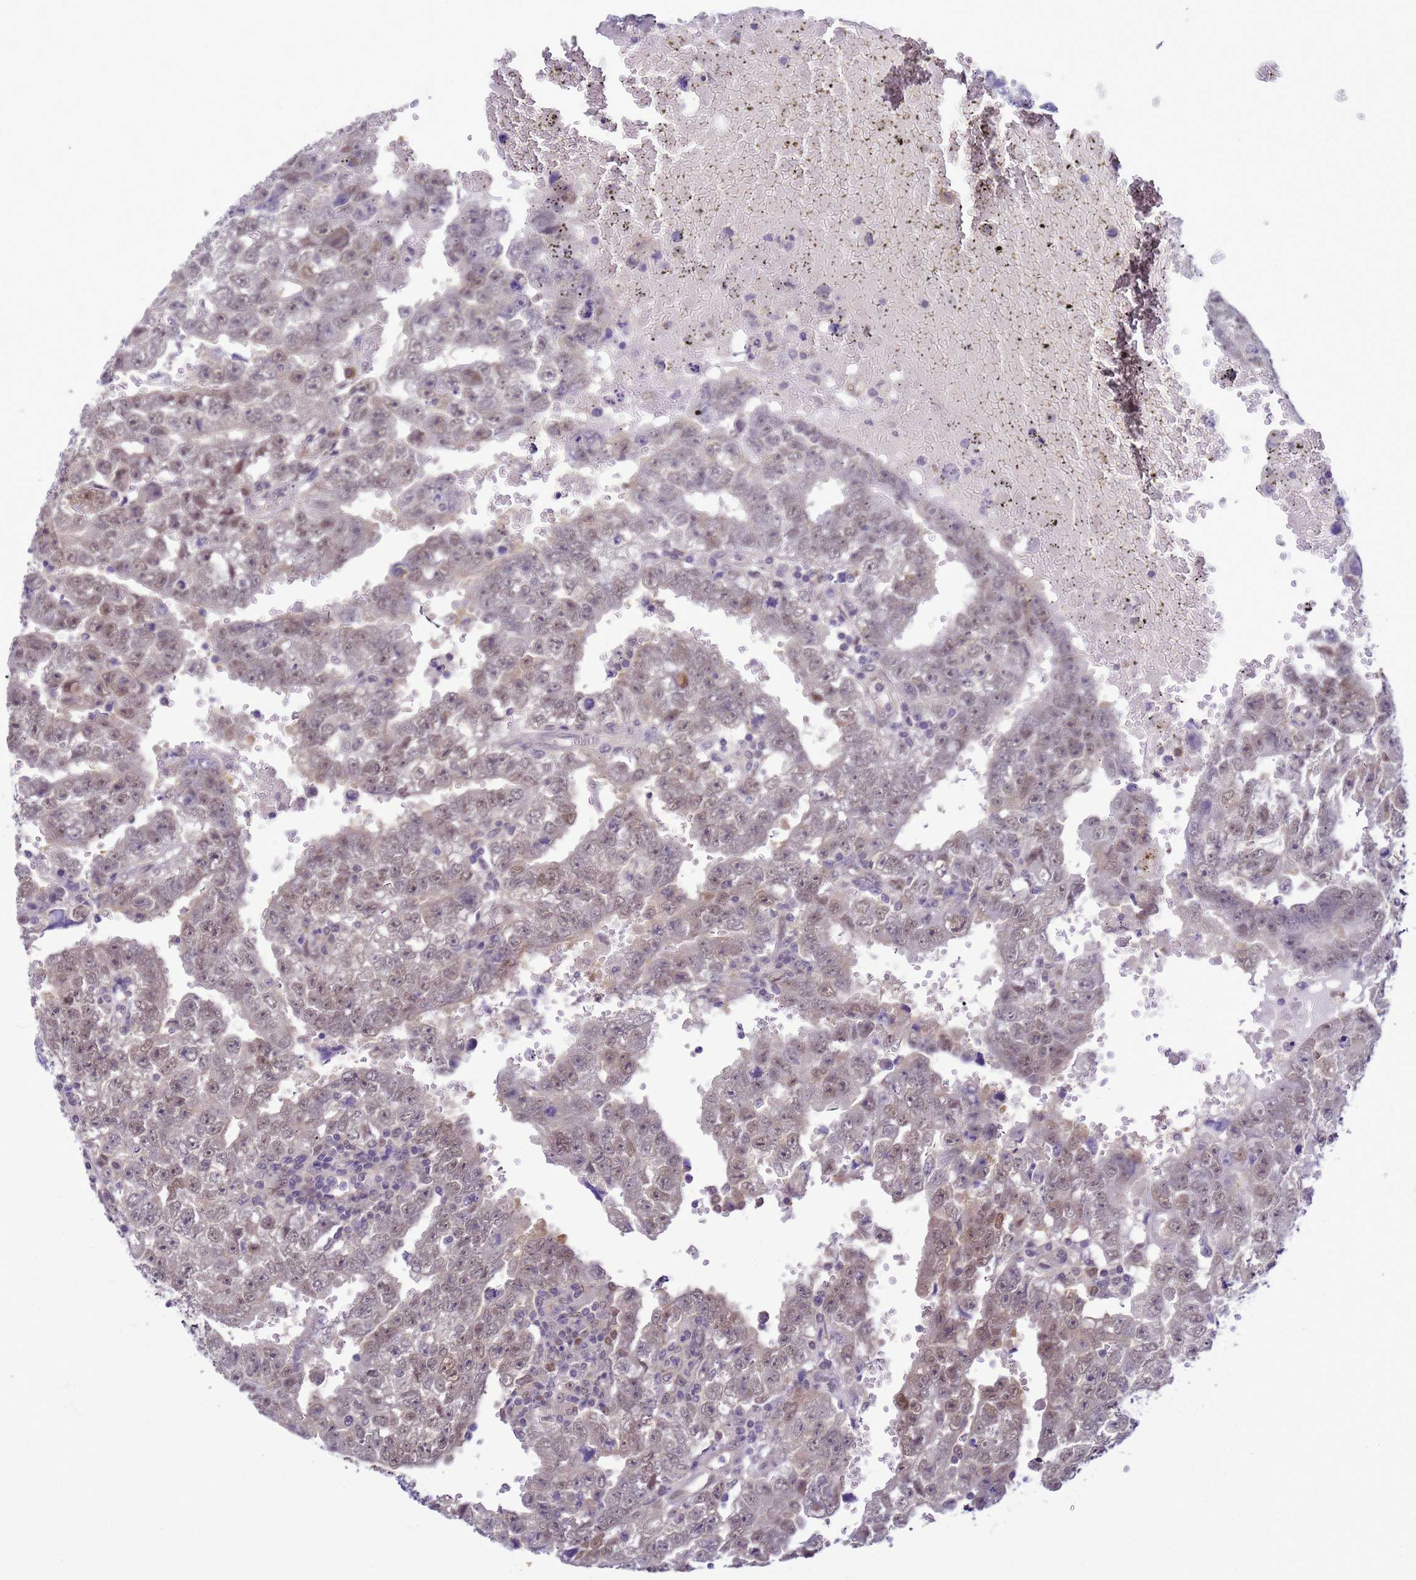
{"staining": {"intensity": "weak", "quantity": "25%-75%", "location": "nuclear"}, "tissue": "testis cancer", "cell_type": "Tumor cells", "image_type": "cancer", "snomed": [{"axis": "morphology", "description": "Carcinoma, Embryonal, NOS"}, {"axis": "topography", "description": "Testis"}], "caption": "Immunohistochemistry (IHC) (DAB (3,3'-diaminobenzidine)) staining of embryonal carcinoma (testis) demonstrates weak nuclear protein expression in about 25%-75% of tumor cells. The staining was performed using DAB to visualize the protein expression in brown, while the nuclei were stained in blue with hematoxylin (Magnification: 20x).", "gene": "DDI2", "patient": {"sex": "male", "age": 25}}